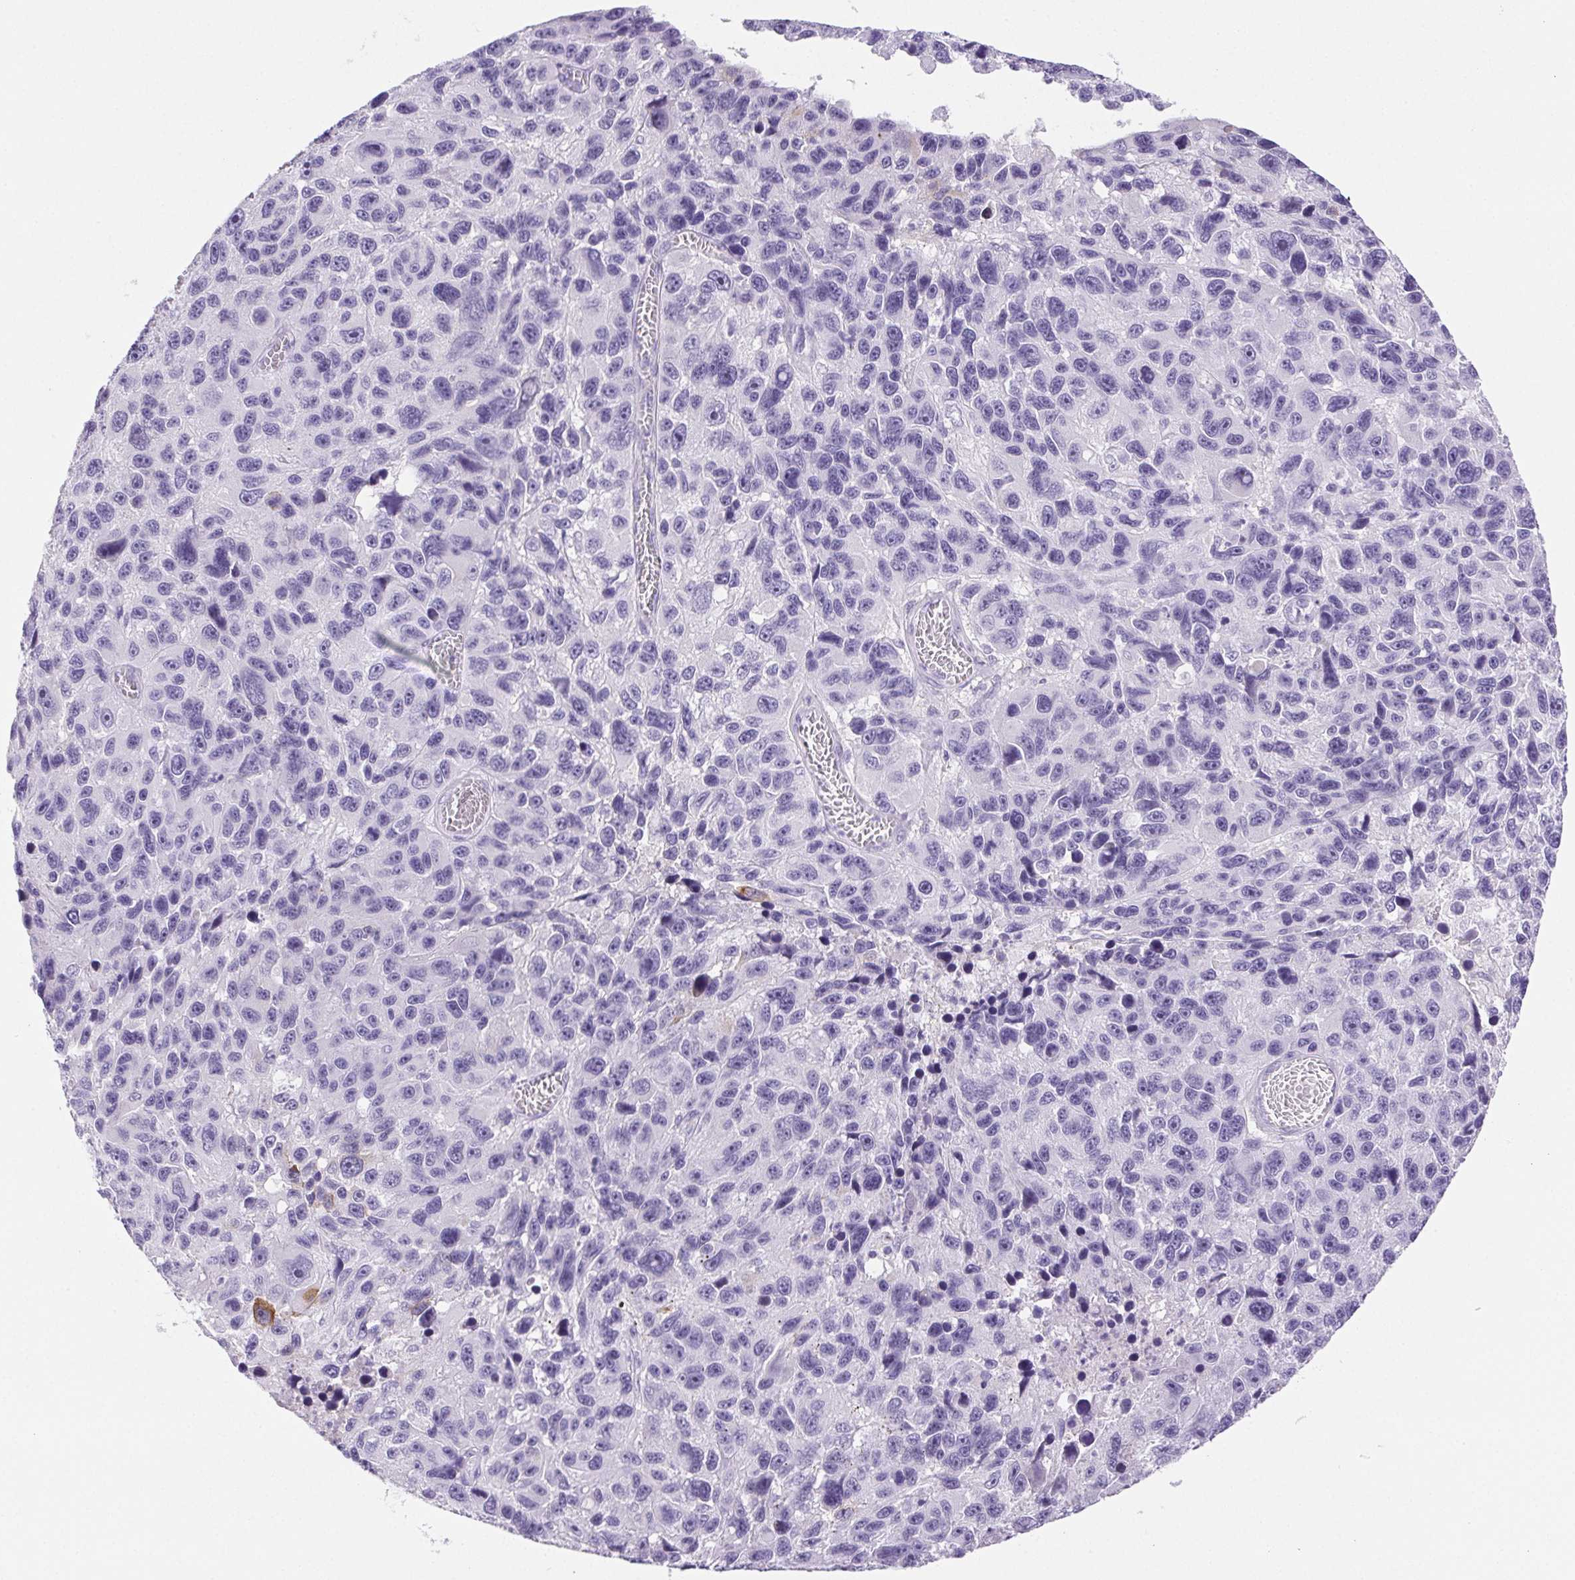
{"staining": {"intensity": "negative", "quantity": "none", "location": "none"}, "tissue": "melanoma", "cell_type": "Tumor cells", "image_type": "cancer", "snomed": [{"axis": "morphology", "description": "Malignant melanoma, NOS"}, {"axis": "topography", "description": "Skin"}], "caption": "Tumor cells show no significant positivity in malignant melanoma. (Brightfield microscopy of DAB immunohistochemistry (IHC) at high magnification).", "gene": "PAPPA2", "patient": {"sex": "male", "age": 53}}